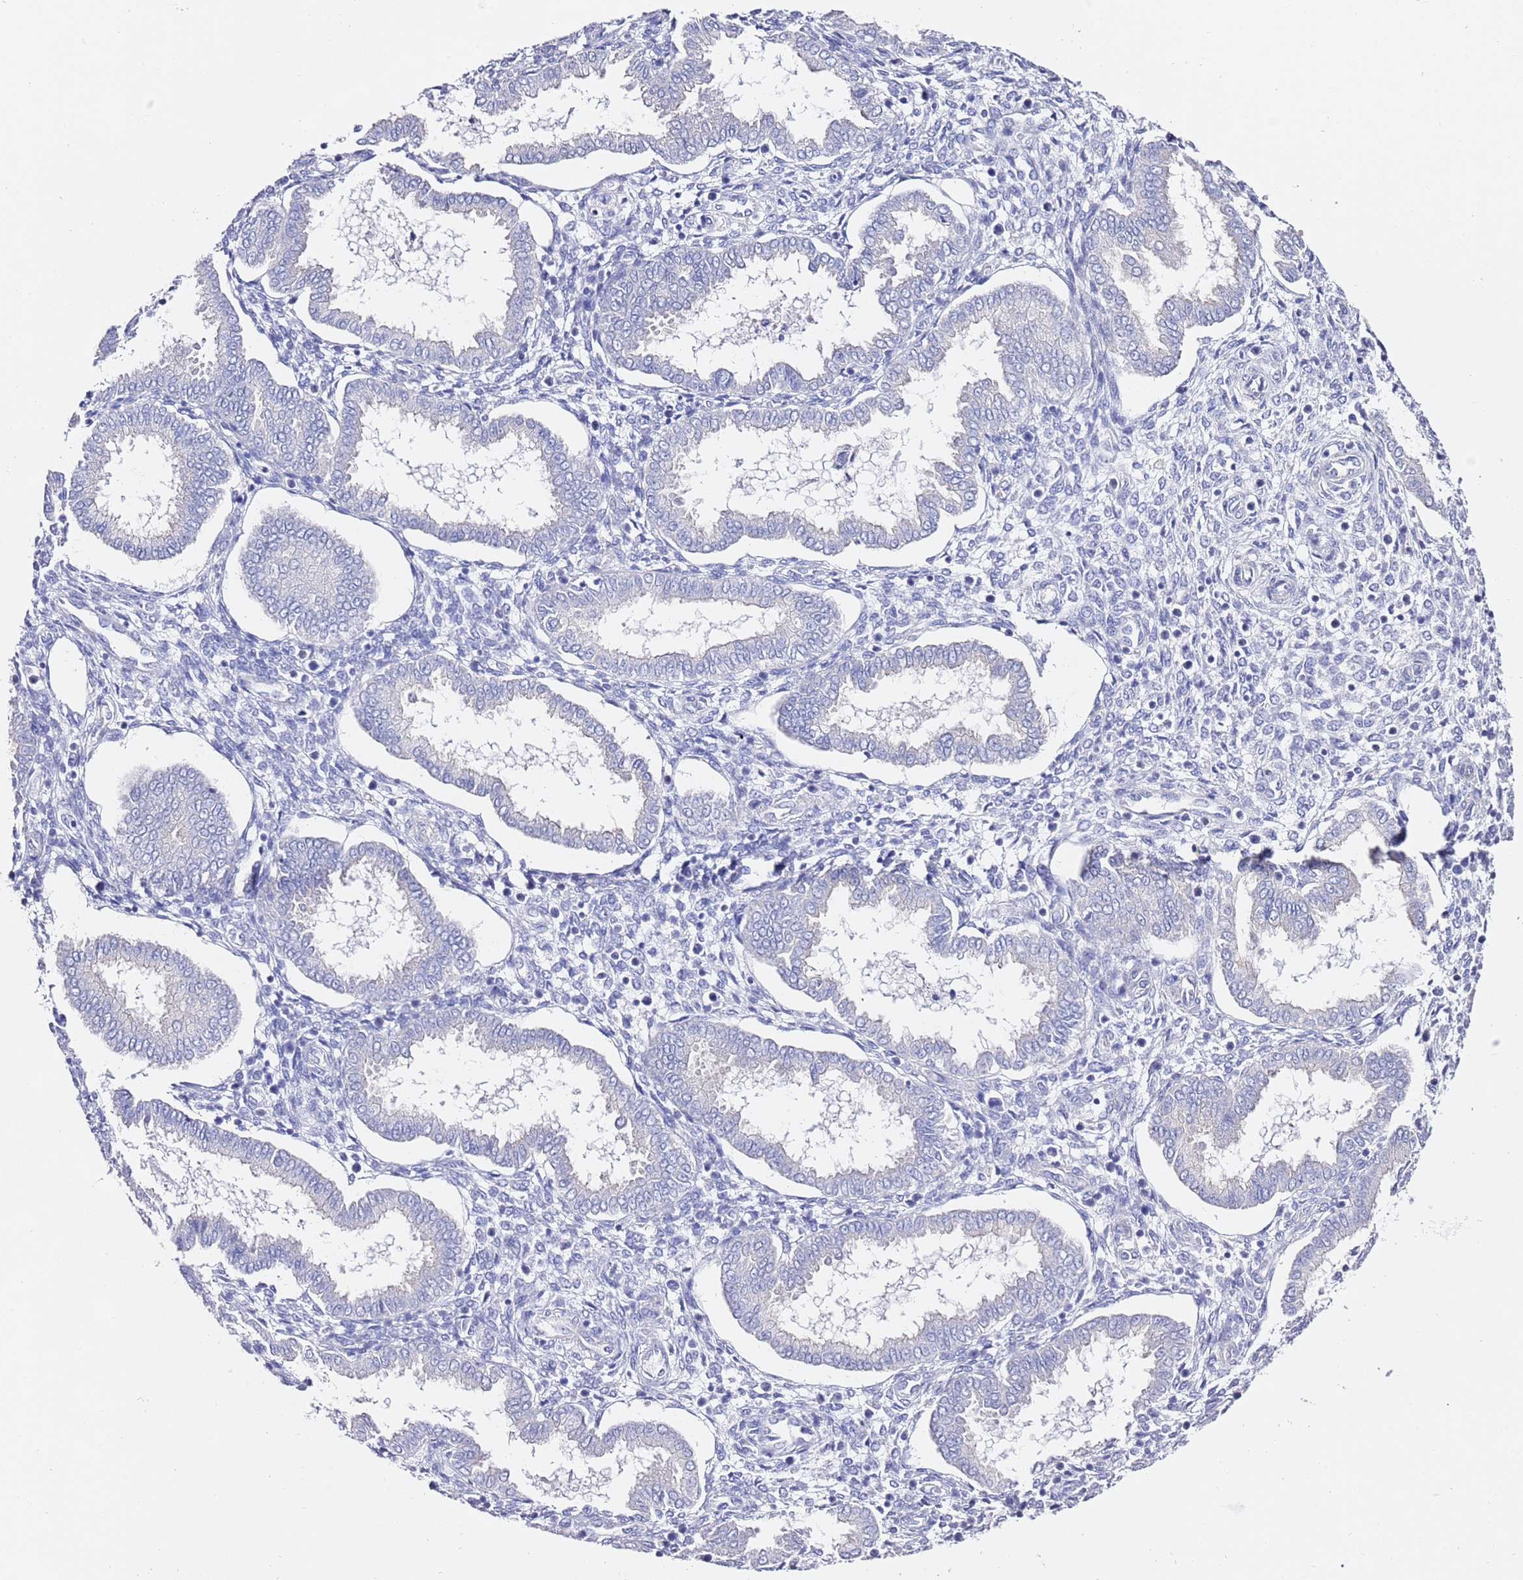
{"staining": {"intensity": "negative", "quantity": "none", "location": "none"}, "tissue": "endometrium", "cell_type": "Cells in endometrial stroma", "image_type": "normal", "snomed": [{"axis": "morphology", "description": "Normal tissue, NOS"}, {"axis": "topography", "description": "Endometrium"}], "caption": "Immunohistochemical staining of normal endometrium shows no significant expression in cells in endometrial stroma. (DAB (3,3'-diaminobenzidine) immunohistochemistry with hematoxylin counter stain).", "gene": "OSBPL2", "patient": {"sex": "female", "age": 24}}